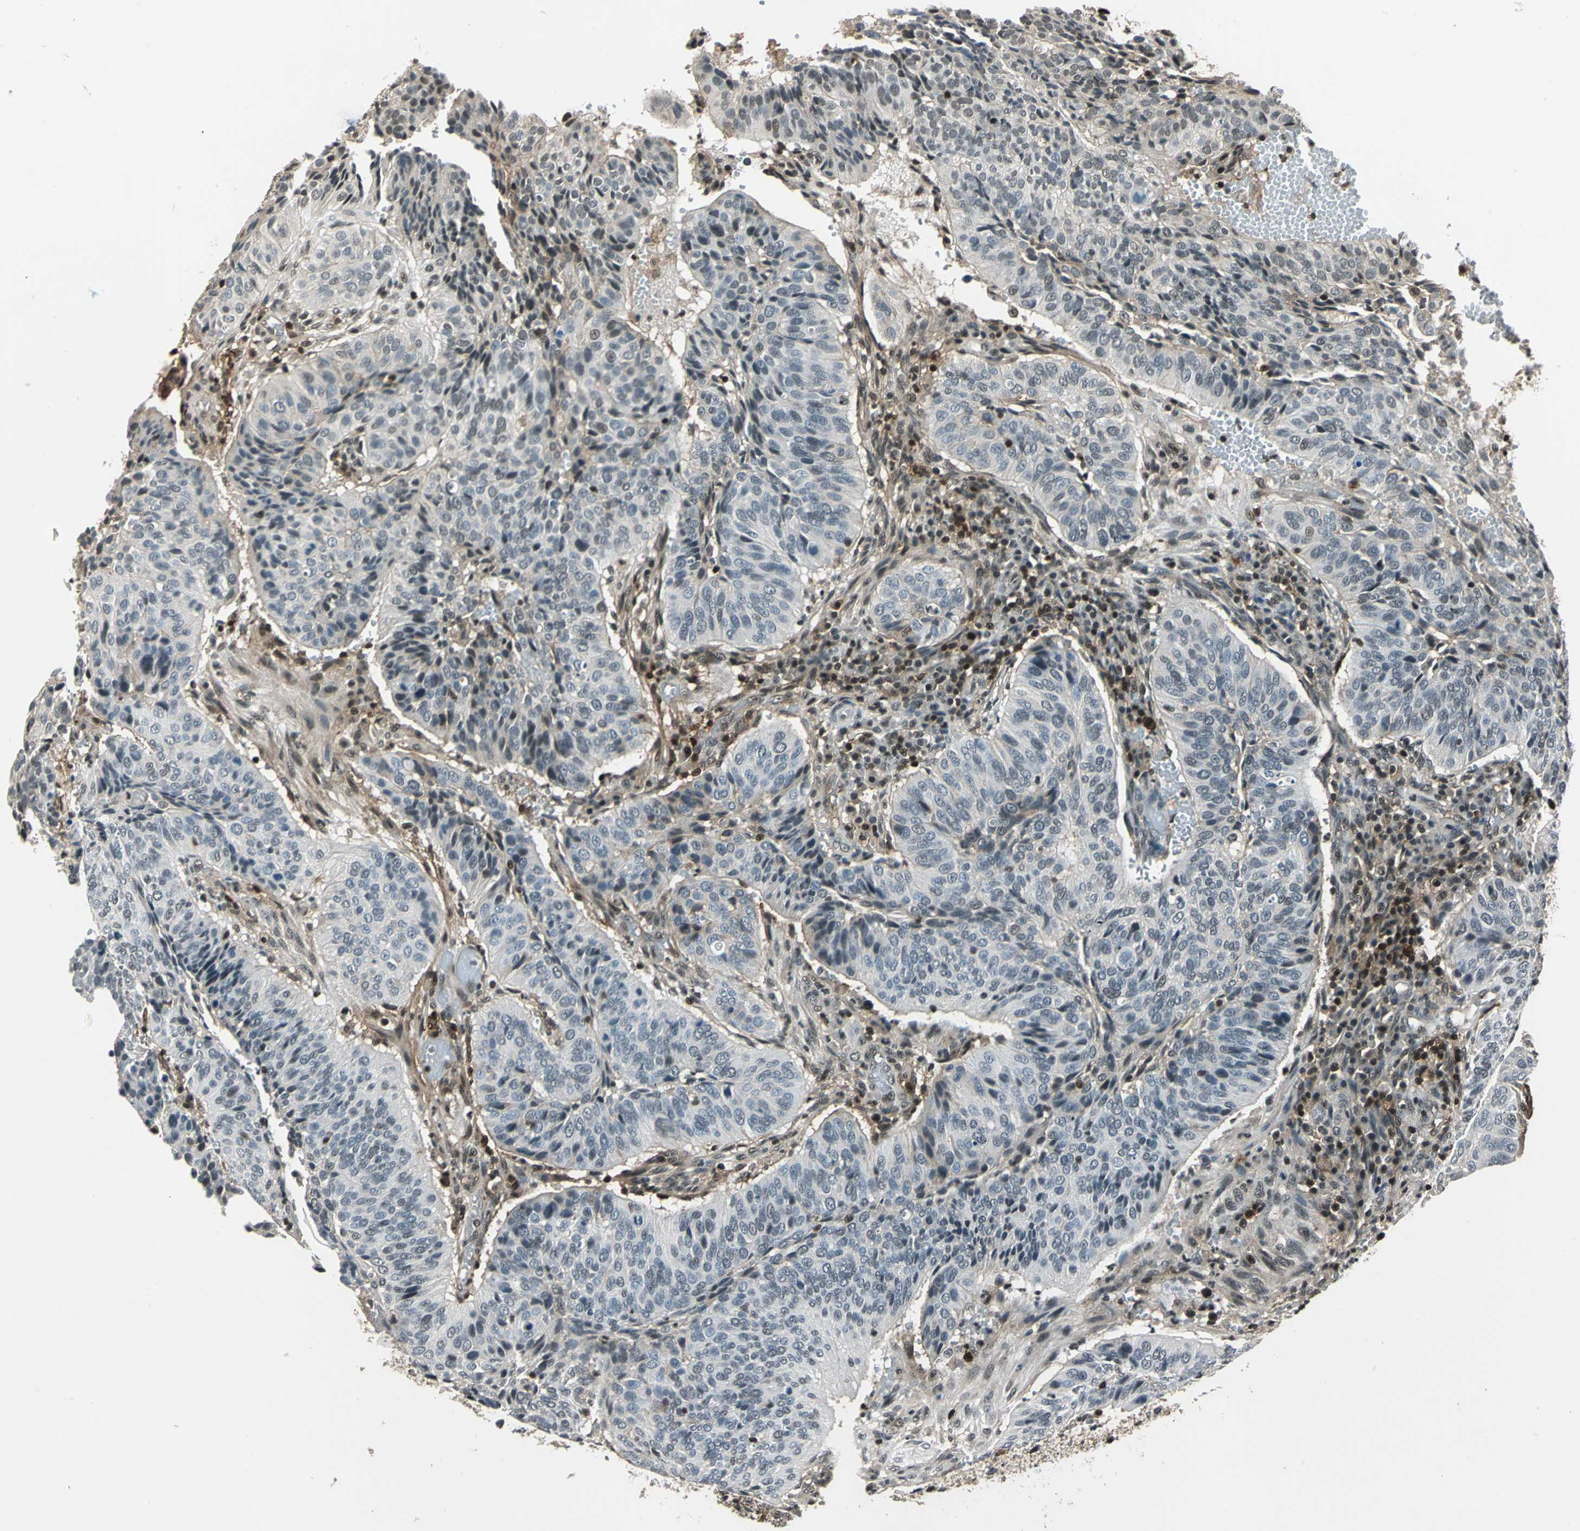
{"staining": {"intensity": "weak", "quantity": "<25%", "location": "cytoplasmic/membranous"}, "tissue": "cervical cancer", "cell_type": "Tumor cells", "image_type": "cancer", "snomed": [{"axis": "morphology", "description": "Squamous cell carcinoma, NOS"}, {"axis": "topography", "description": "Cervix"}], "caption": "Immunohistochemical staining of human squamous cell carcinoma (cervical) exhibits no significant staining in tumor cells.", "gene": "NR2C2", "patient": {"sex": "female", "age": 39}}